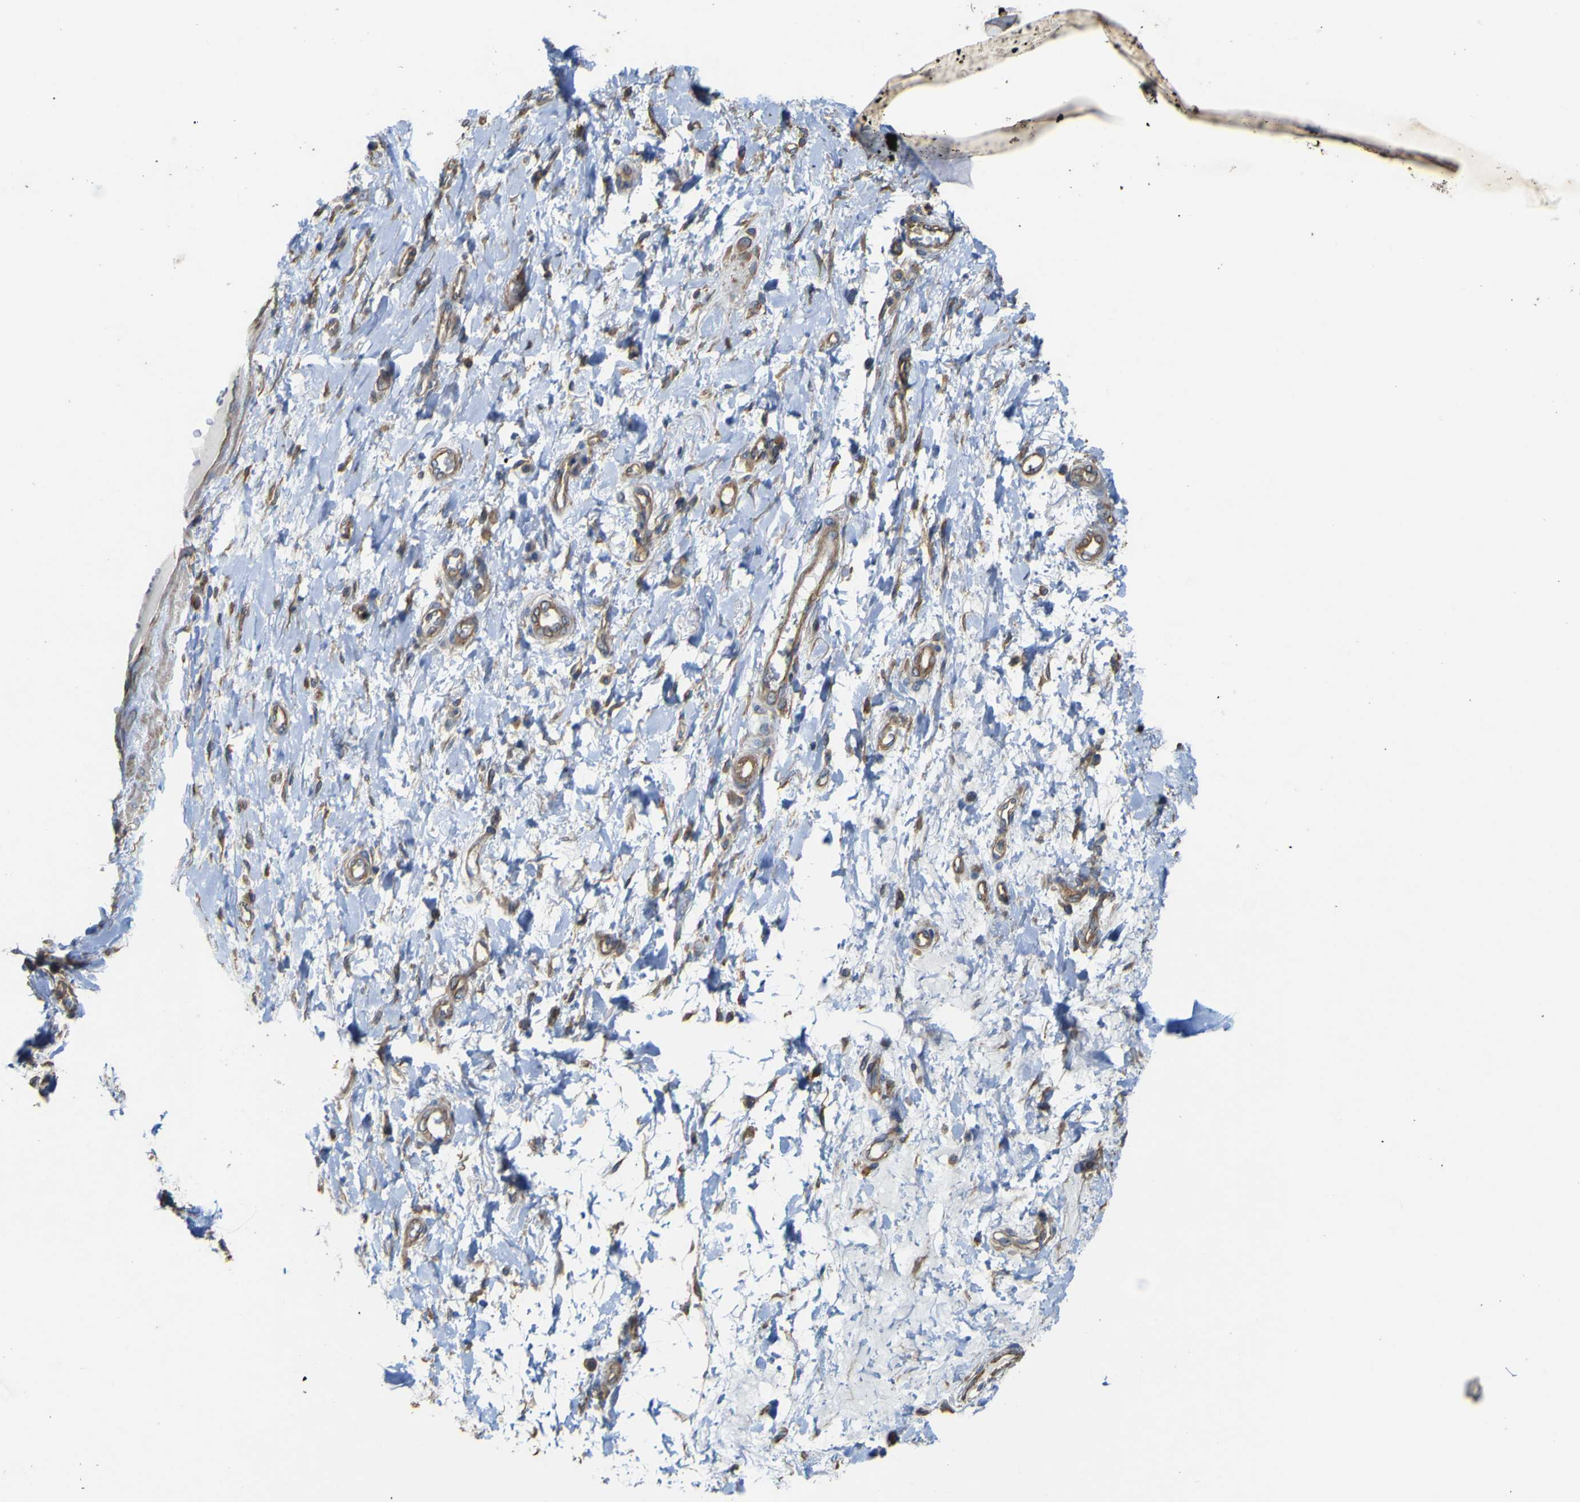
{"staining": {"intensity": "strong", "quantity": ">75%", "location": "cytoplasmic/membranous"}, "tissue": "adipose tissue", "cell_type": "Adipocytes", "image_type": "normal", "snomed": [{"axis": "morphology", "description": "Normal tissue, NOS"}, {"axis": "morphology", "description": "Adenocarcinoma, NOS"}, {"axis": "topography", "description": "Esophagus"}], "caption": "Protein expression analysis of normal adipose tissue shows strong cytoplasmic/membranous expression in approximately >75% of adipocytes. Immunohistochemistry stains the protein of interest in brown and the nuclei are stained blue.", "gene": "TNFSF15", "patient": {"sex": "male", "age": 62}}